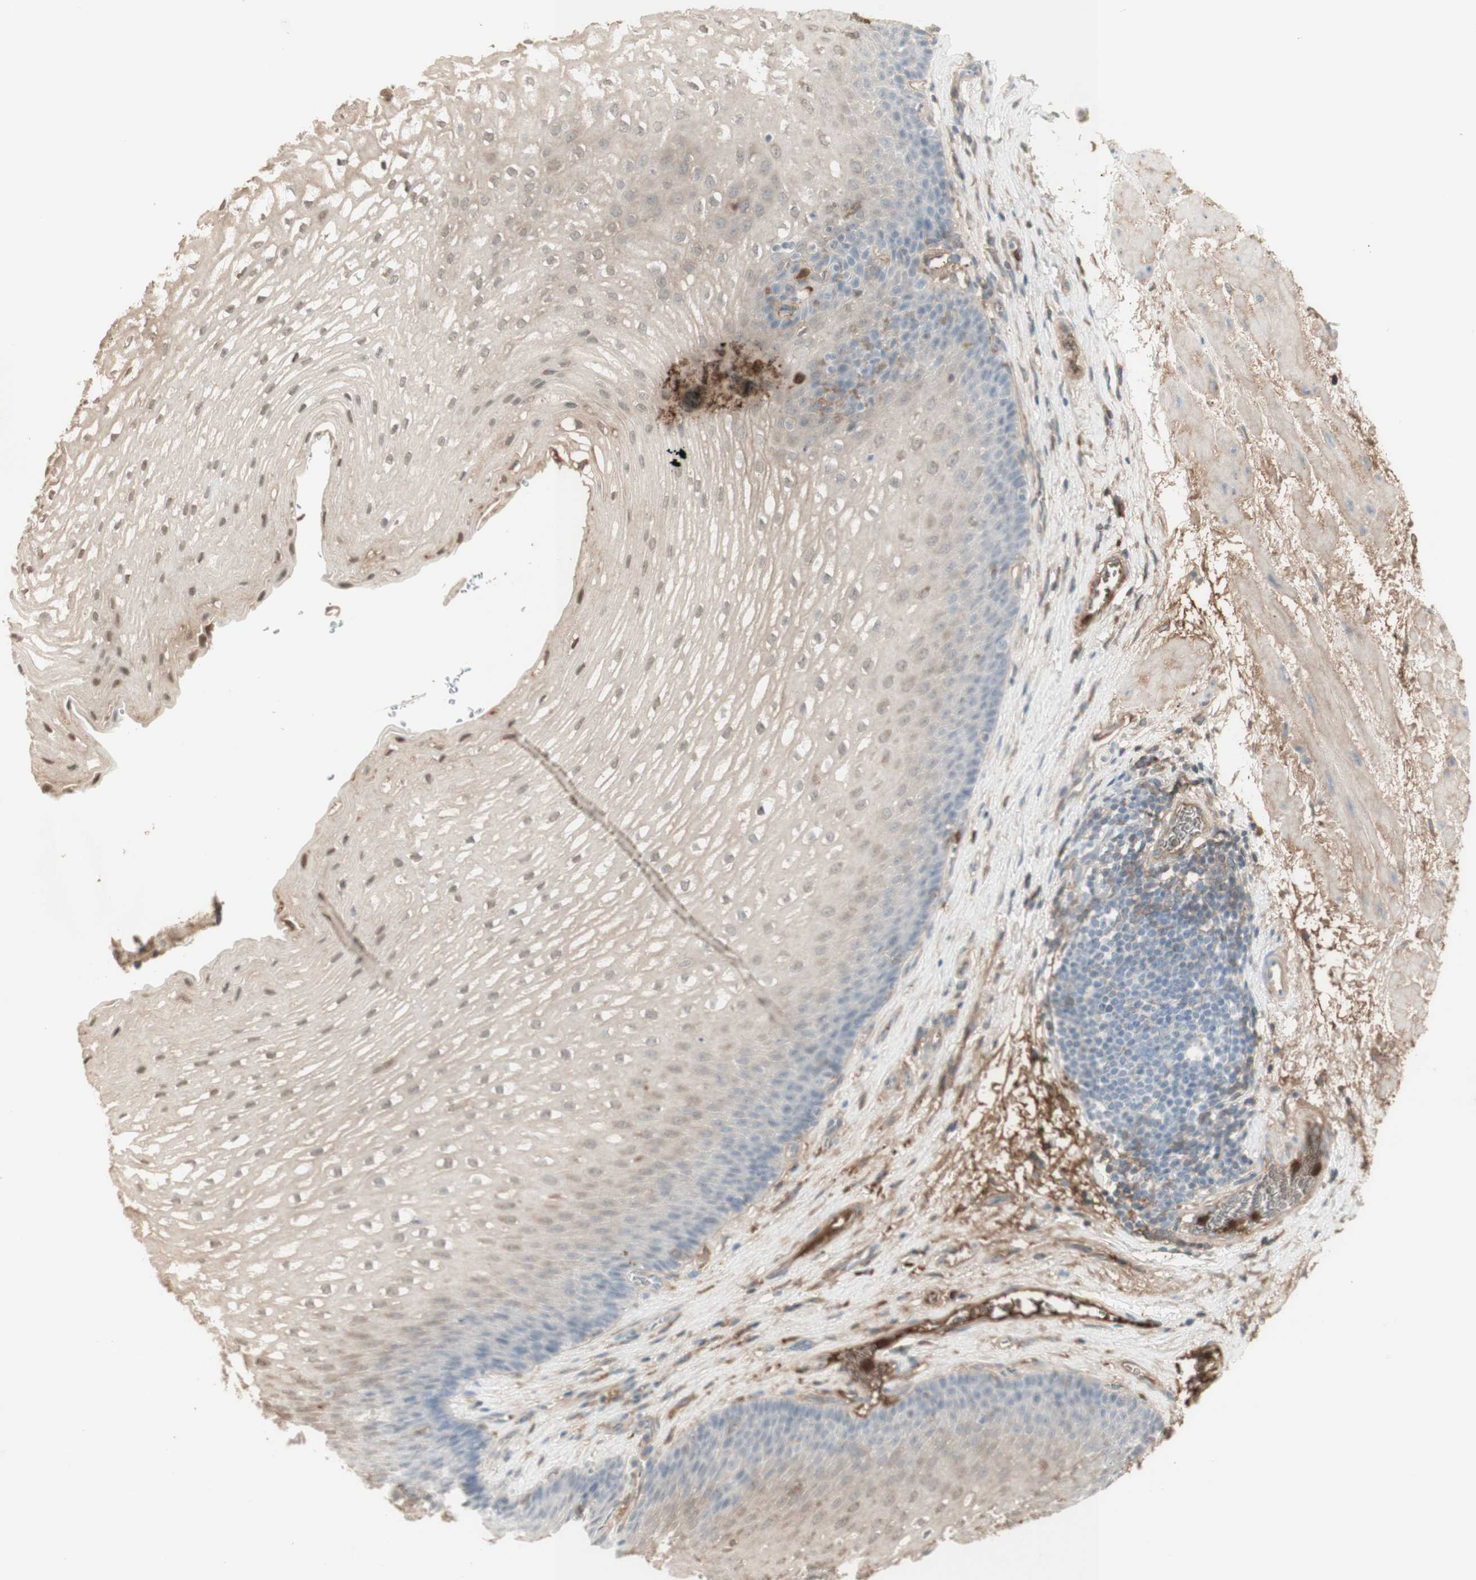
{"staining": {"intensity": "weak", "quantity": "<25%", "location": "cytoplasmic/membranous,nuclear"}, "tissue": "esophagus", "cell_type": "Squamous epithelial cells", "image_type": "normal", "snomed": [{"axis": "morphology", "description": "Normal tissue, NOS"}, {"axis": "topography", "description": "Esophagus"}], "caption": "This is an immunohistochemistry (IHC) histopathology image of benign human esophagus. There is no expression in squamous epithelial cells.", "gene": "NID1", "patient": {"sex": "male", "age": 48}}